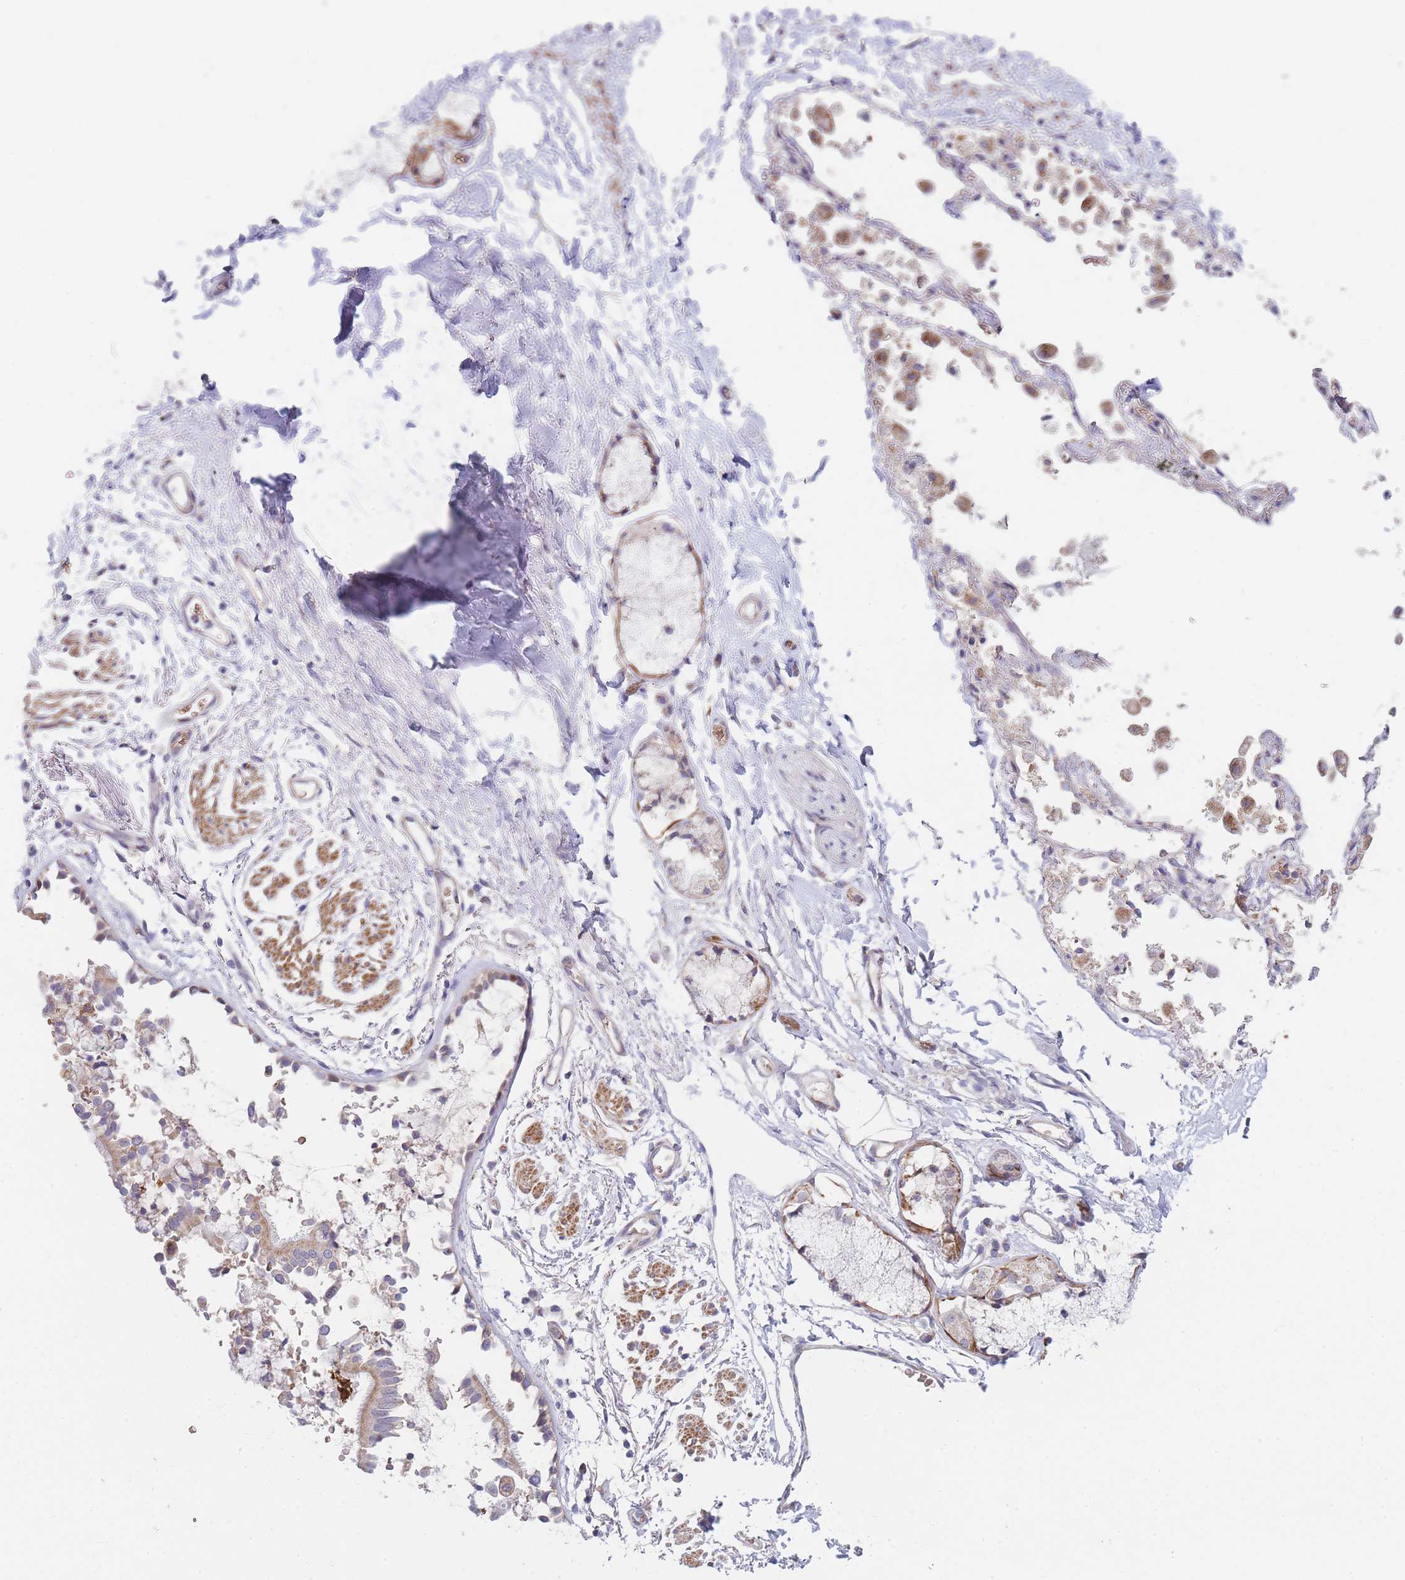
{"staining": {"intensity": "negative", "quantity": "none", "location": "none"}, "tissue": "soft tissue", "cell_type": "Chondrocytes", "image_type": "normal", "snomed": [{"axis": "morphology", "description": "Normal tissue, NOS"}, {"axis": "topography", "description": "Cartilage tissue"}], "caption": "High power microscopy photomicrograph of an immunohistochemistry photomicrograph of unremarkable soft tissue, revealing no significant positivity in chondrocytes.", "gene": "SMPD4", "patient": {"sex": "male", "age": 73}}